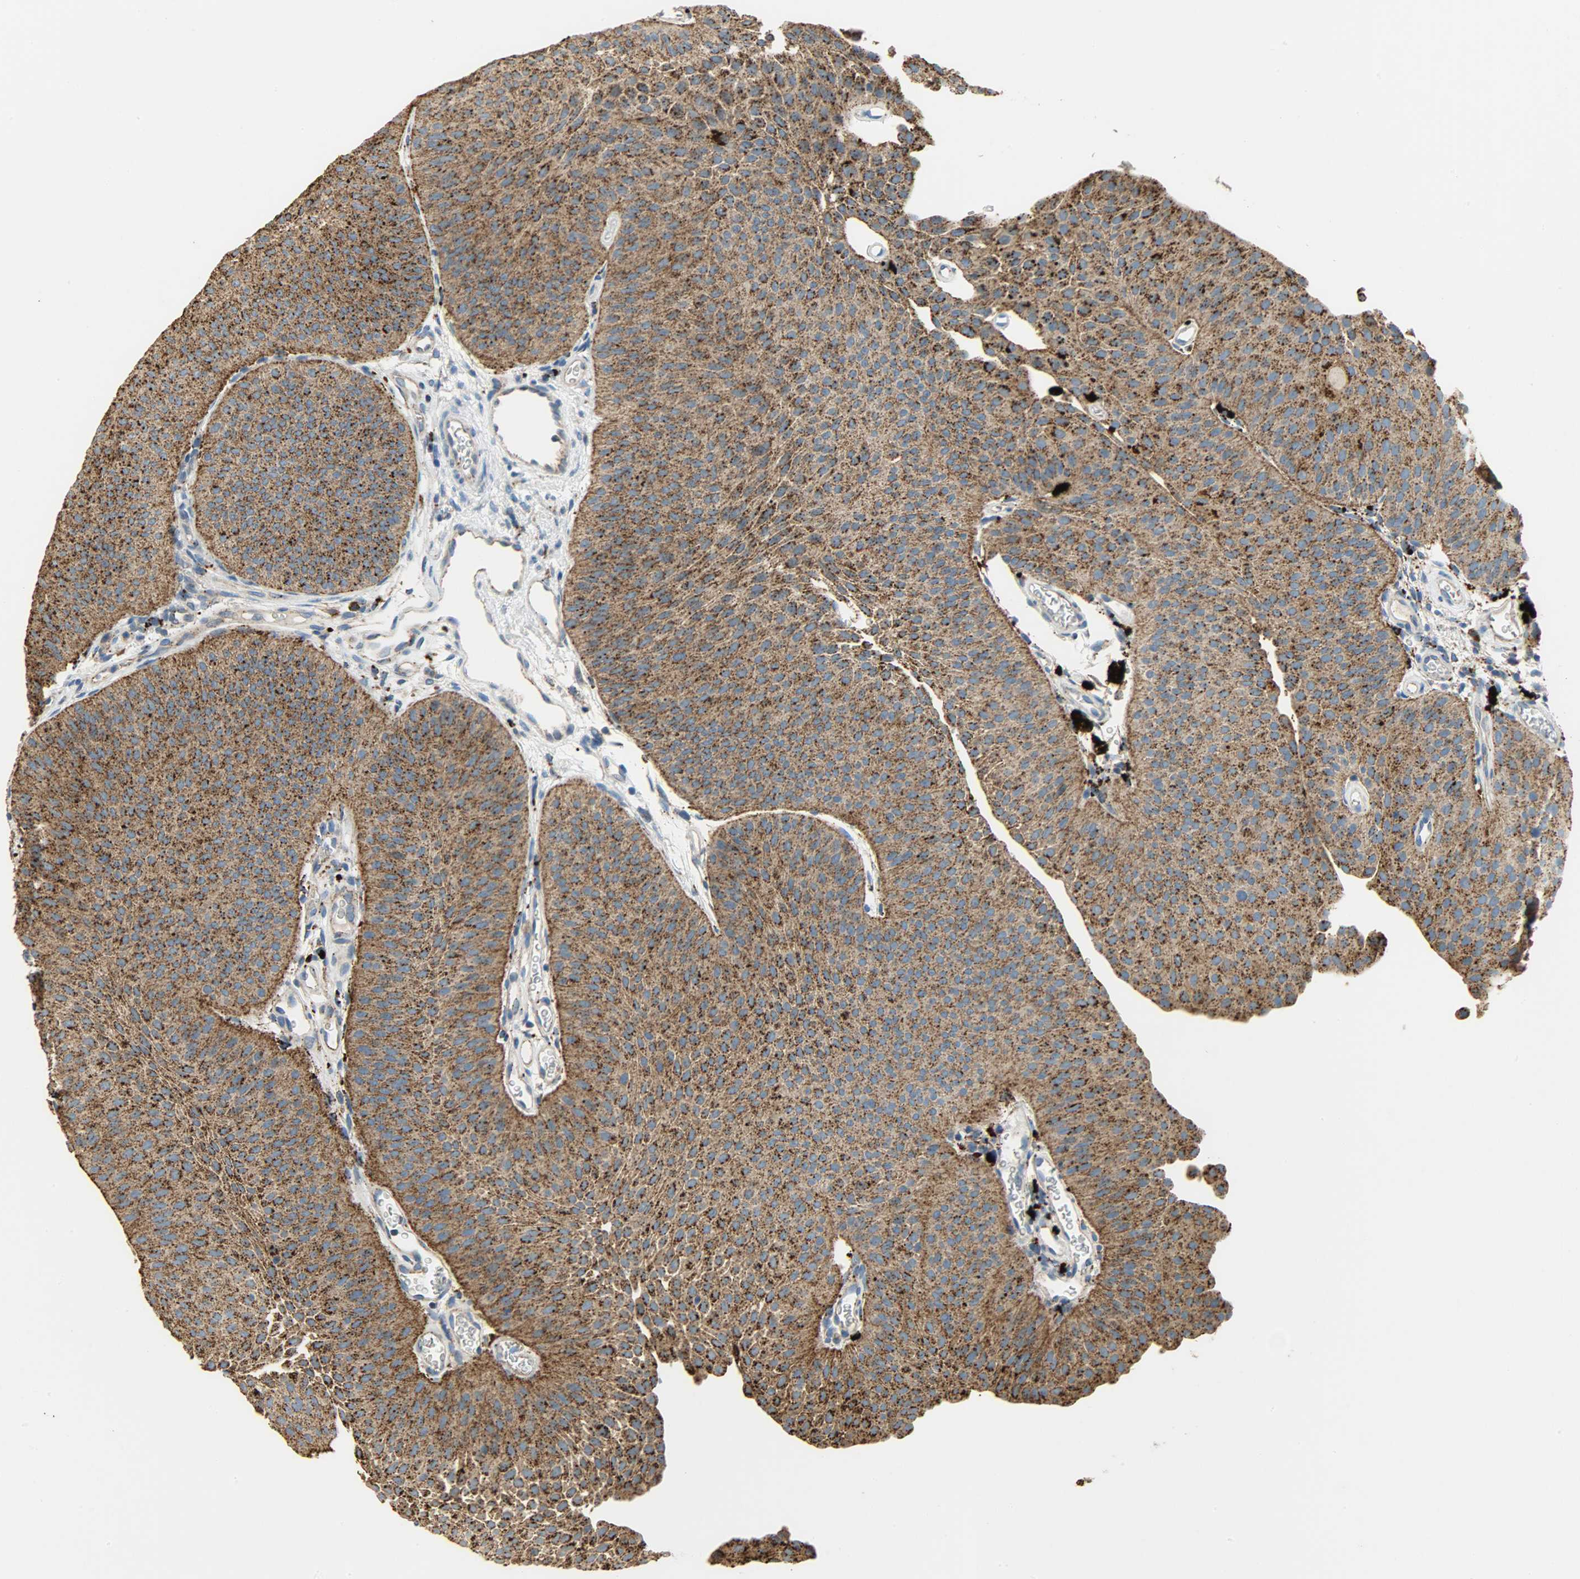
{"staining": {"intensity": "strong", "quantity": ">75%", "location": "cytoplasmic/membranous"}, "tissue": "urothelial cancer", "cell_type": "Tumor cells", "image_type": "cancer", "snomed": [{"axis": "morphology", "description": "Urothelial carcinoma, Low grade"}, {"axis": "topography", "description": "Urinary bladder"}], "caption": "Human urothelial cancer stained for a protein (brown) displays strong cytoplasmic/membranous positive expression in approximately >75% of tumor cells.", "gene": "ASAH1", "patient": {"sex": "female", "age": 60}}